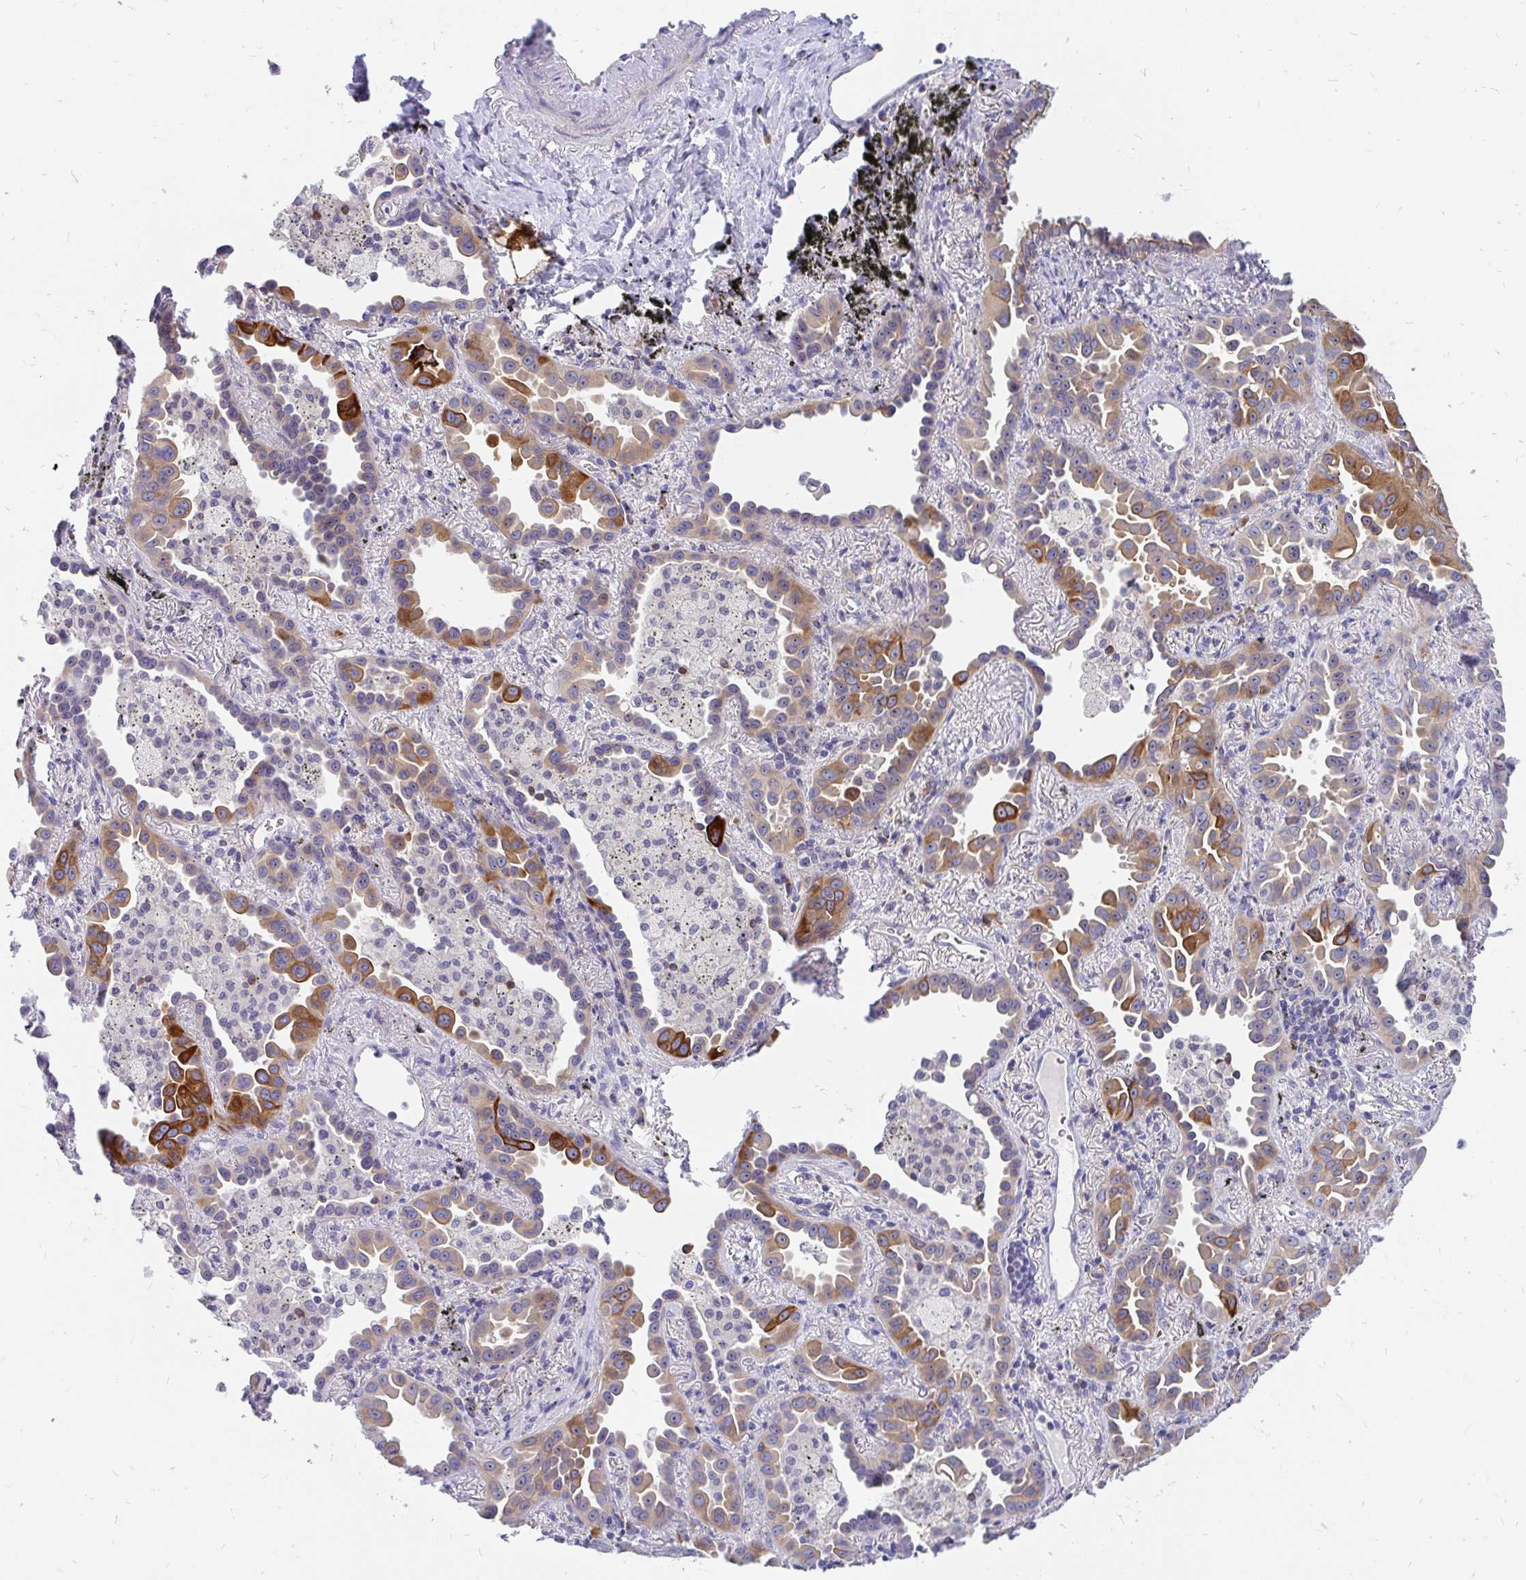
{"staining": {"intensity": "strong", "quantity": "25%-75%", "location": "cytoplasmic/membranous"}, "tissue": "lung cancer", "cell_type": "Tumor cells", "image_type": "cancer", "snomed": [{"axis": "morphology", "description": "Adenocarcinoma, NOS"}, {"axis": "topography", "description": "Lung"}], "caption": "This is a photomicrograph of IHC staining of lung cancer, which shows strong expression in the cytoplasmic/membranous of tumor cells.", "gene": "LRRC26", "patient": {"sex": "male", "age": 68}}